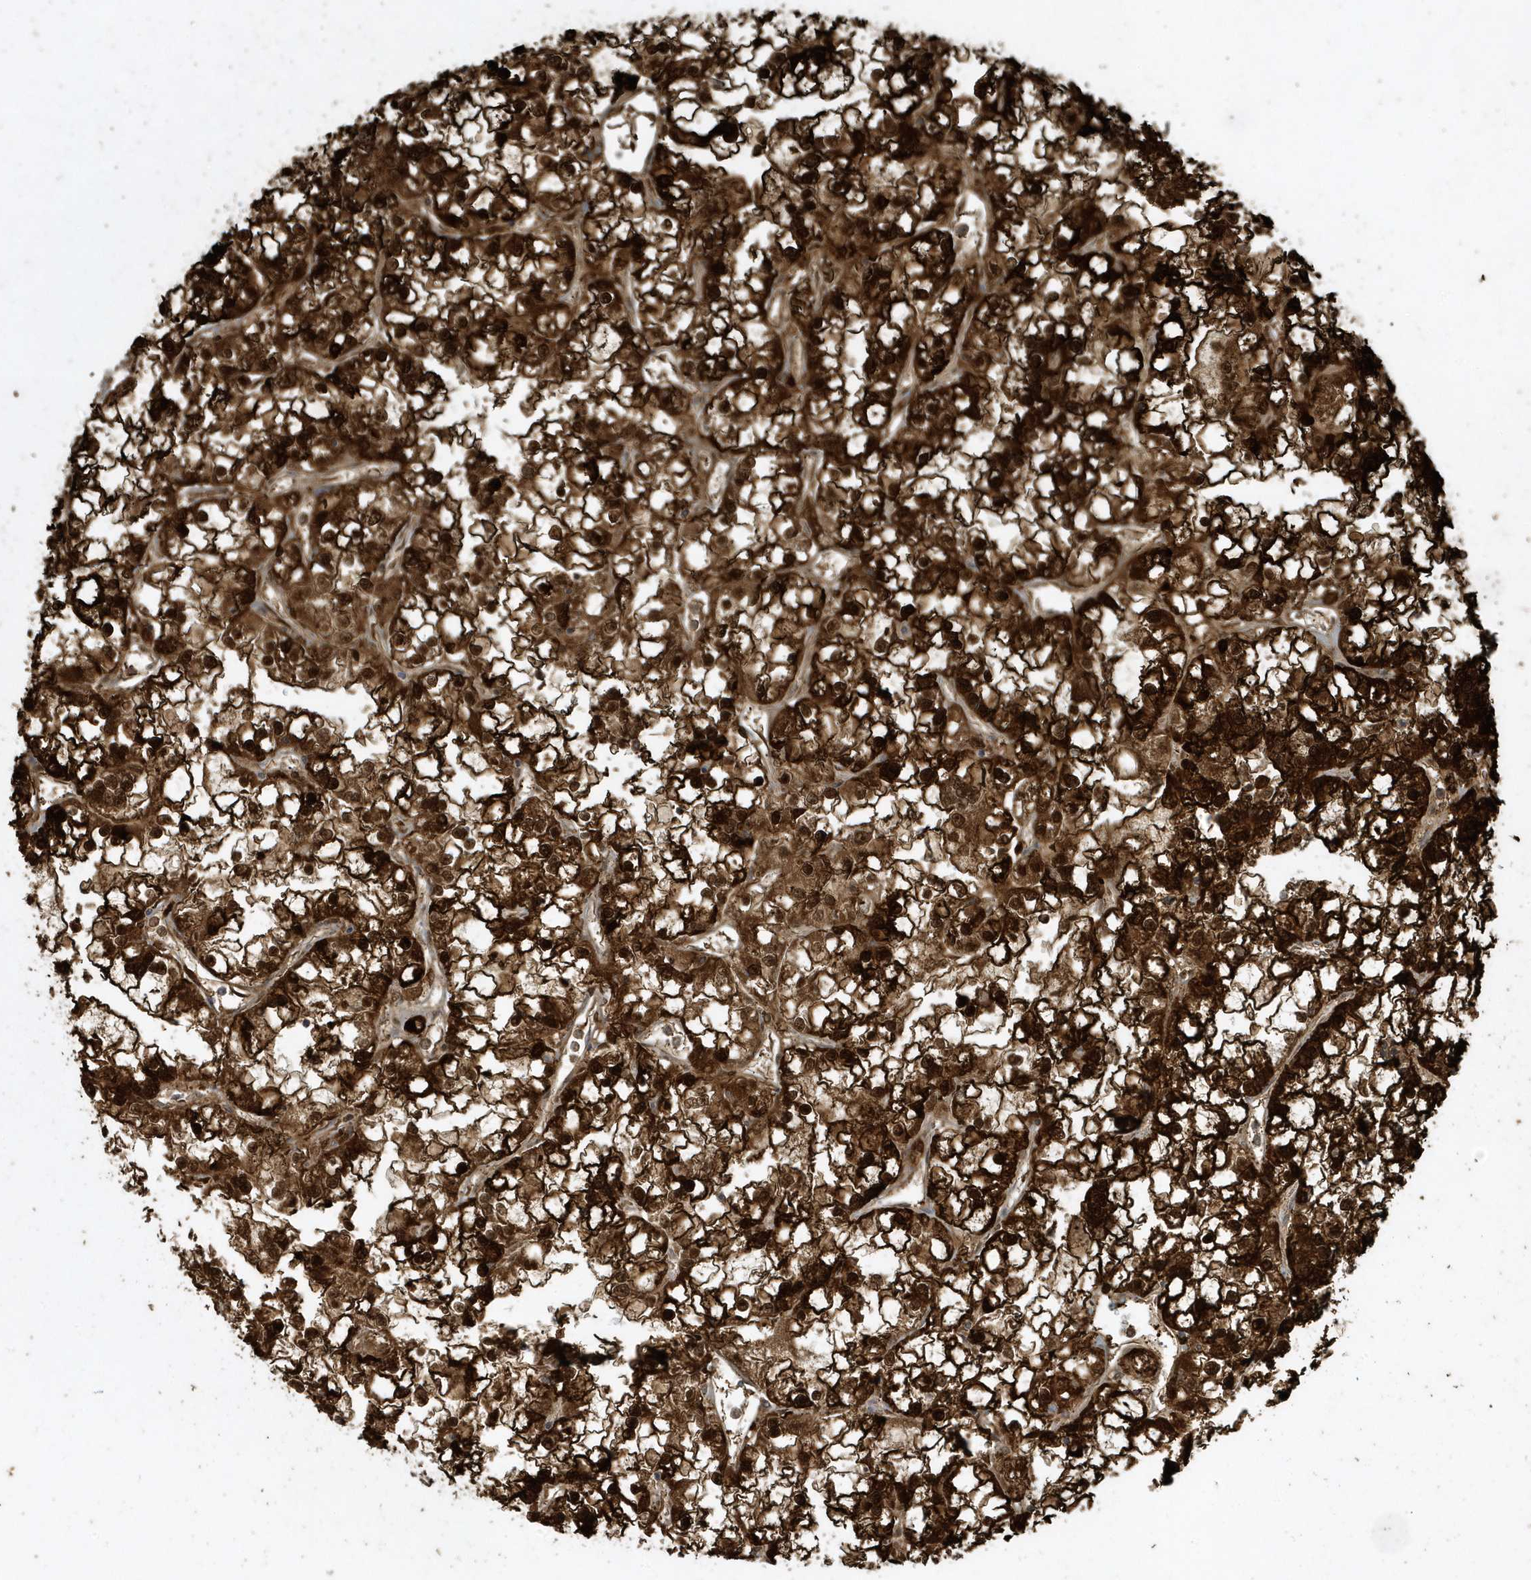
{"staining": {"intensity": "strong", "quantity": ">75%", "location": "cytoplasmic/membranous,nuclear"}, "tissue": "renal cancer", "cell_type": "Tumor cells", "image_type": "cancer", "snomed": [{"axis": "morphology", "description": "Adenocarcinoma, NOS"}, {"axis": "topography", "description": "Kidney"}], "caption": "Tumor cells demonstrate high levels of strong cytoplasmic/membranous and nuclear staining in approximately >75% of cells in human renal cancer (adenocarcinoma). The staining was performed using DAB to visualize the protein expression in brown, while the nuclei were stained in blue with hematoxylin (Magnification: 20x).", "gene": "CLCN6", "patient": {"sex": "female", "age": 52}}